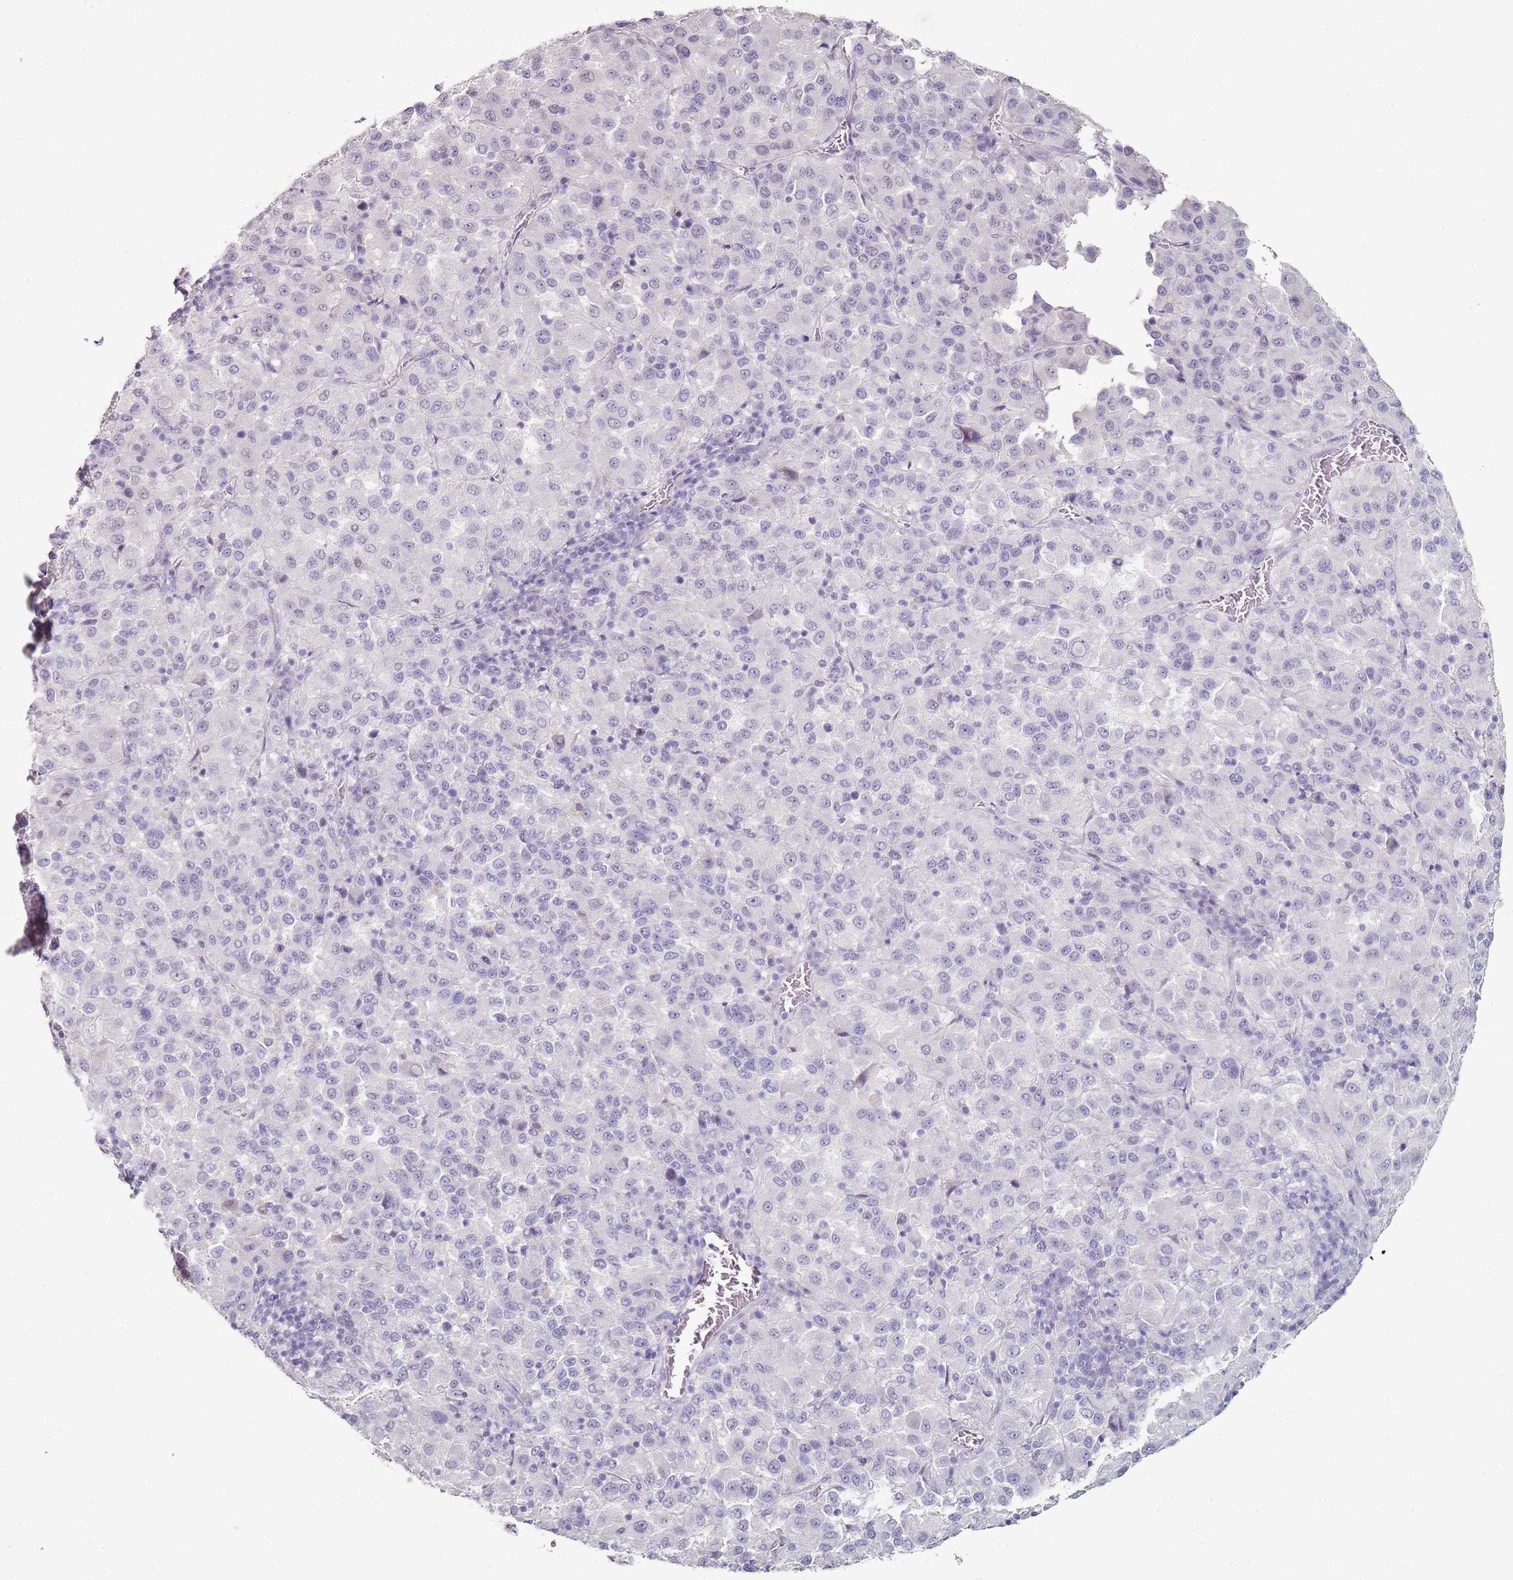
{"staining": {"intensity": "negative", "quantity": "none", "location": "none"}, "tissue": "melanoma", "cell_type": "Tumor cells", "image_type": "cancer", "snomed": [{"axis": "morphology", "description": "Malignant melanoma, Metastatic site"}, {"axis": "topography", "description": "Lung"}], "caption": "Immunohistochemistry (IHC) image of neoplastic tissue: melanoma stained with DAB (3,3'-diaminobenzidine) shows no significant protein positivity in tumor cells. The staining was performed using DAB to visualize the protein expression in brown, while the nuclei were stained in blue with hematoxylin (Magnification: 20x).", "gene": "DNAH11", "patient": {"sex": "male", "age": 64}}